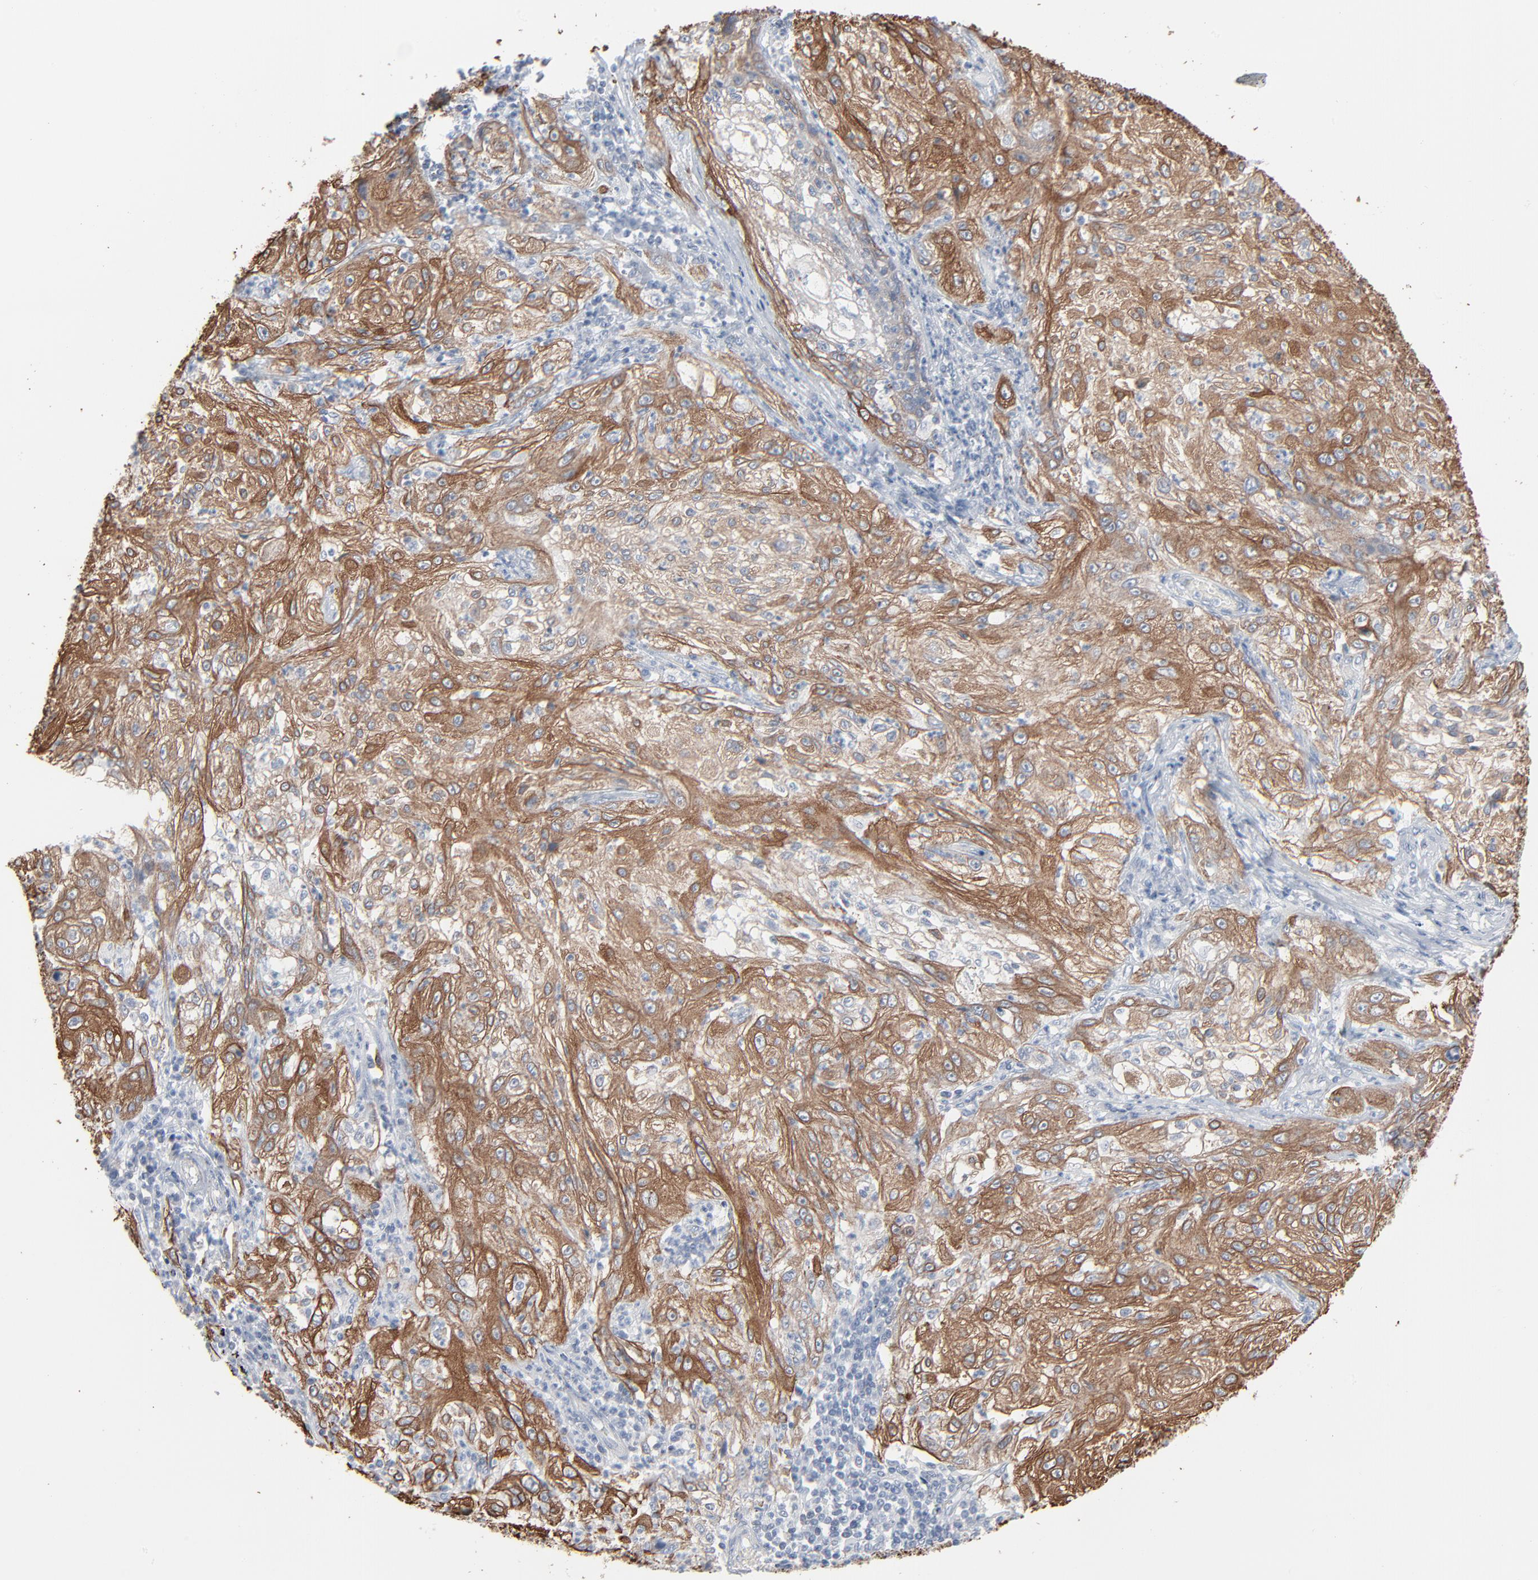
{"staining": {"intensity": "strong", "quantity": ">75%", "location": "cytoplasmic/membranous"}, "tissue": "lung cancer", "cell_type": "Tumor cells", "image_type": "cancer", "snomed": [{"axis": "morphology", "description": "Inflammation, NOS"}, {"axis": "morphology", "description": "Squamous cell carcinoma, NOS"}, {"axis": "topography", "description": "Lymph node"}, {"axis": "topography", "description": "Soft tissue"}, {"axis": "topography", "description": "Lung"}], "caption": "Brown immunohistochemical staining in human lung squamous cell carcinoma reveals strong cytoplasmic/membranous staining in about >75% of tumor cells.", "gene": "OPTN", "patient": {"sex": "male", "age": 66}}